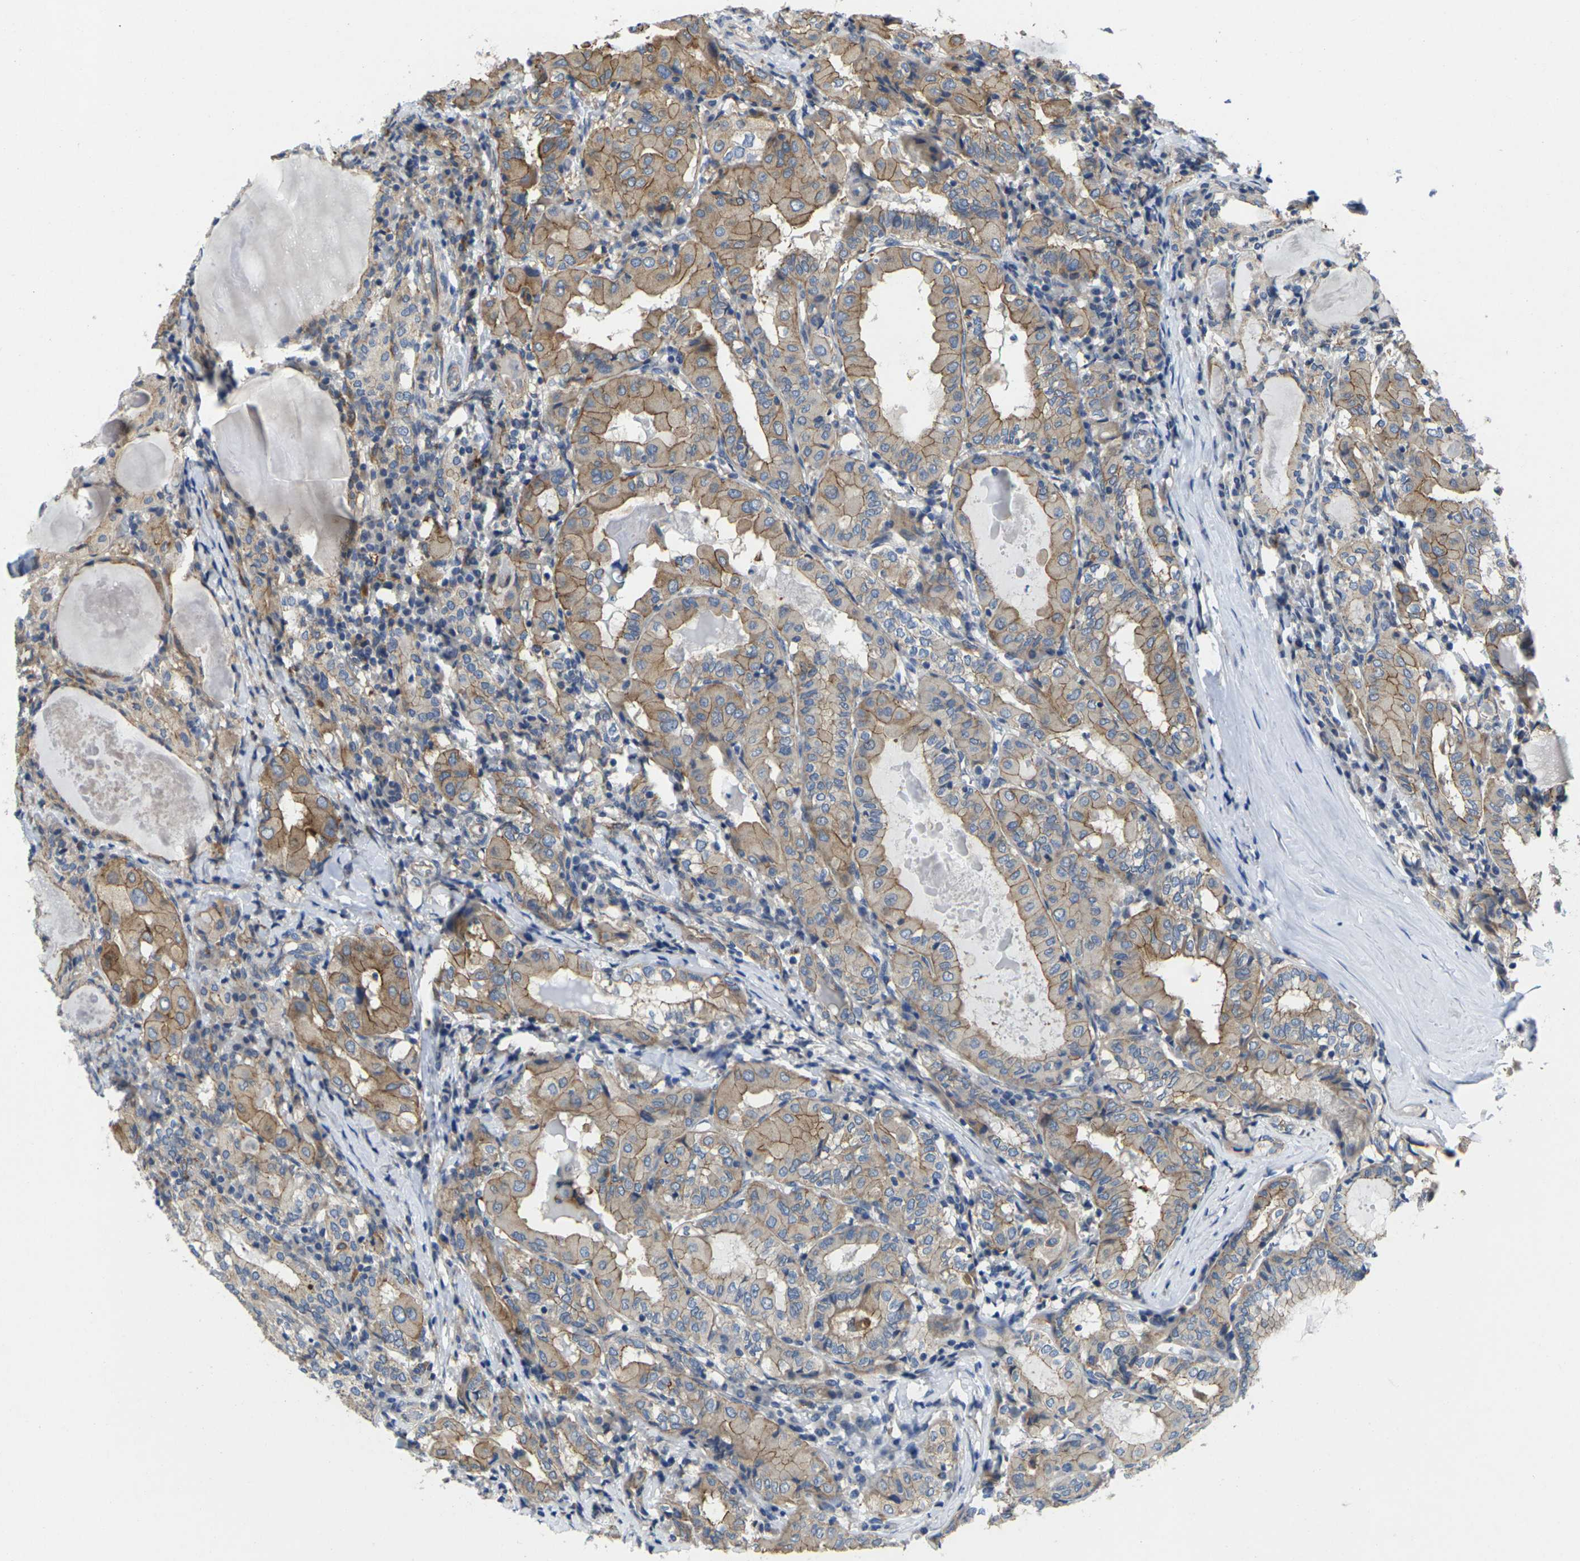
{"staining": {"intensity": "moderate", "quantity": ">75%", "location": "cytoplasmic/membranous"}, "tissue": "thyroid cancer", "cell_type": "Tumor cells", "image_type": "cancer", "snomed": [{"axis": "morphology", "description": "Papillary adenocarcinoma, NOS"}, {"axis": "topography", "description": "Thyroid gland"}], "caption": "Protein positivity by immunohistochemistry demonstrates moderate cytoplasmic/membranous positivity in approximately >75% of tumor cells in thyroid cancer (papillary adenocarcinoma). (Stains: DAB (3,3'-diaminobenzidine) in brown, nuclei in blue, Microscopy: brightfield microscopy at high magnification).", "gene": "SCNN1A", "patient": {"sex": "female", "age": 42}}